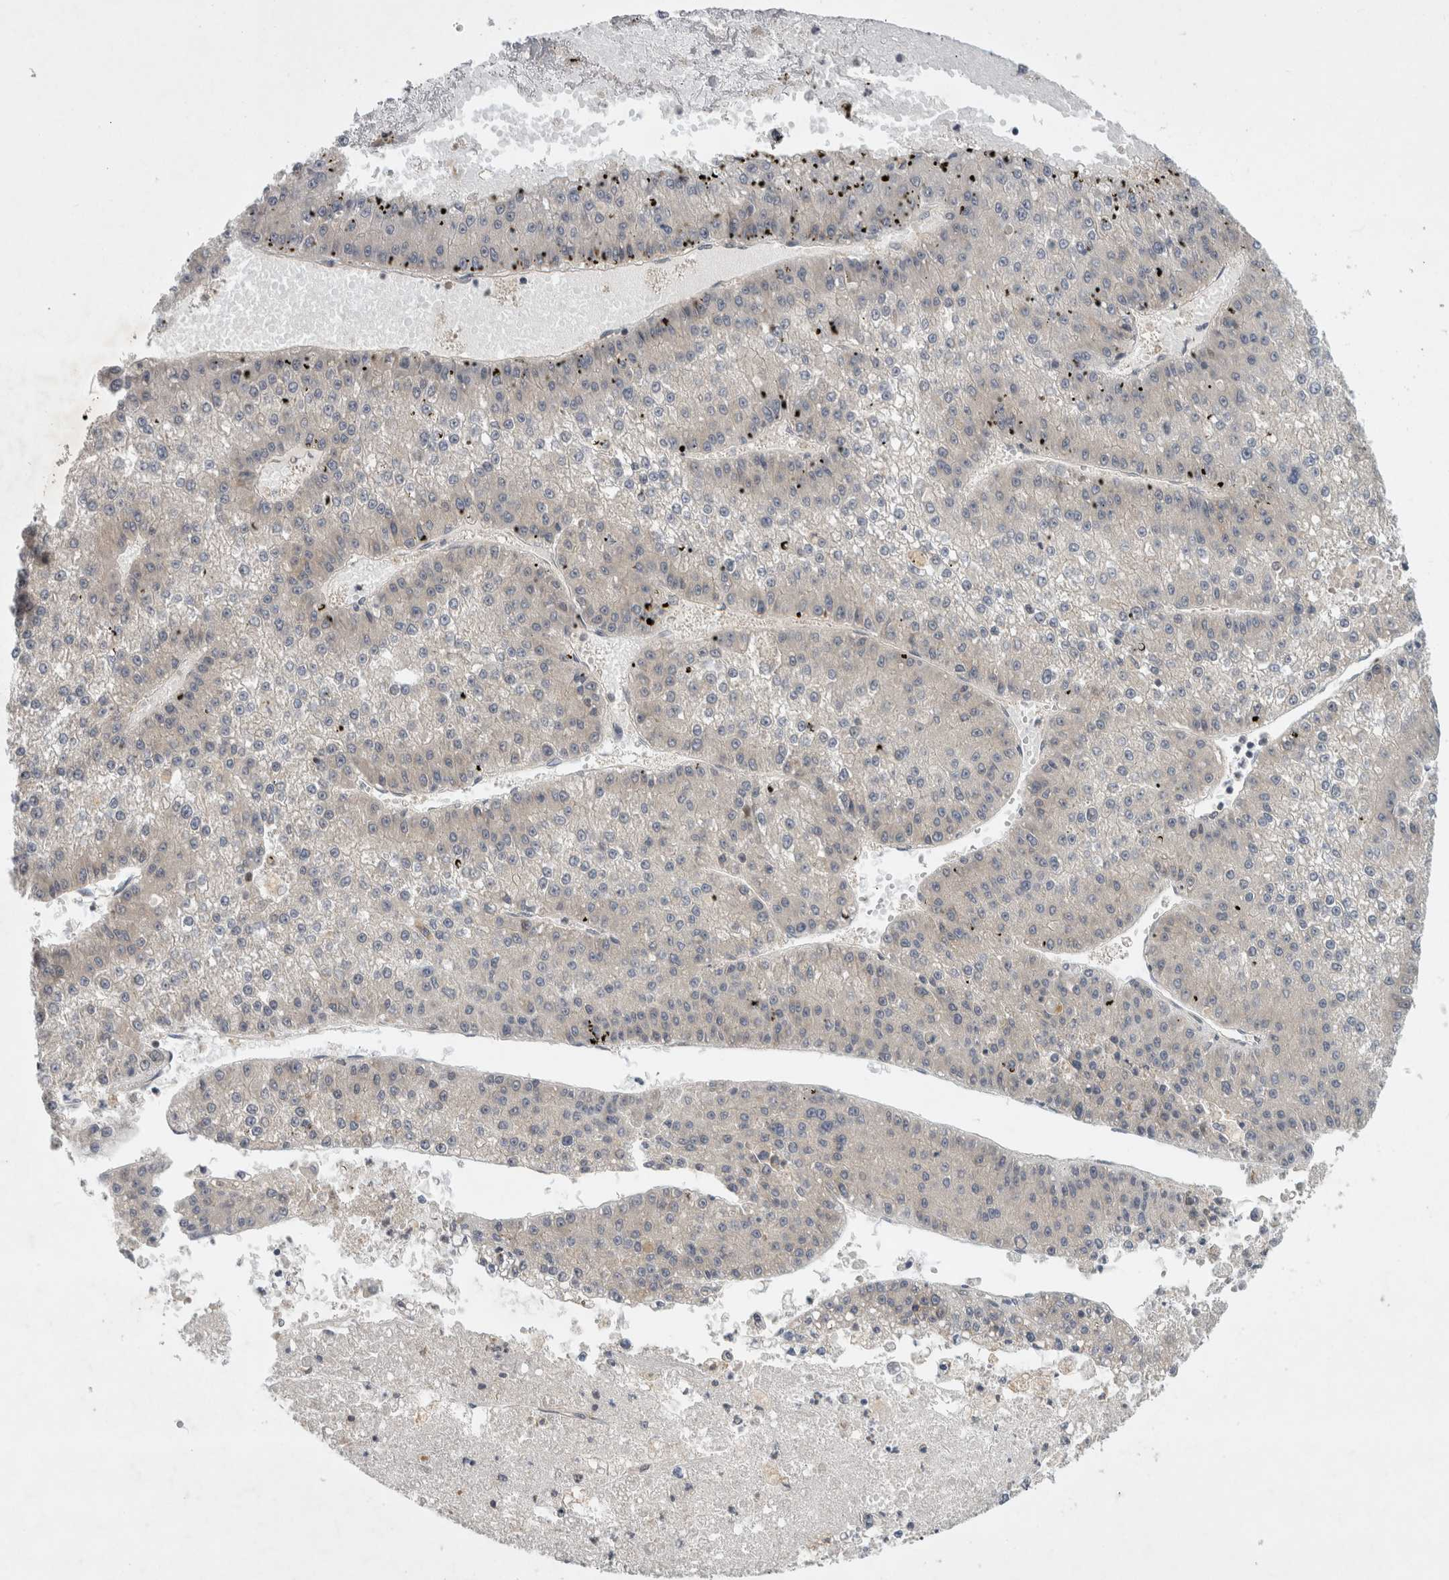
{"staining": {"intensity": "negative", "quantity": "none", "location": "none"}, "tissue": "liver cancer", "cell_type": "Tumor cells", "image_type": "cancer", "snomed": [{"axis": "morphology", "description": "Carcinoma, Hepatocellular, NOS"}, {"axis": "topography", "description": "Liver"}], "caption": "IHC of liver cancer reveals no staining in tumor cells.", "gene": "AASDHPPT", "patient": {"sex": "female", "age": 73}}